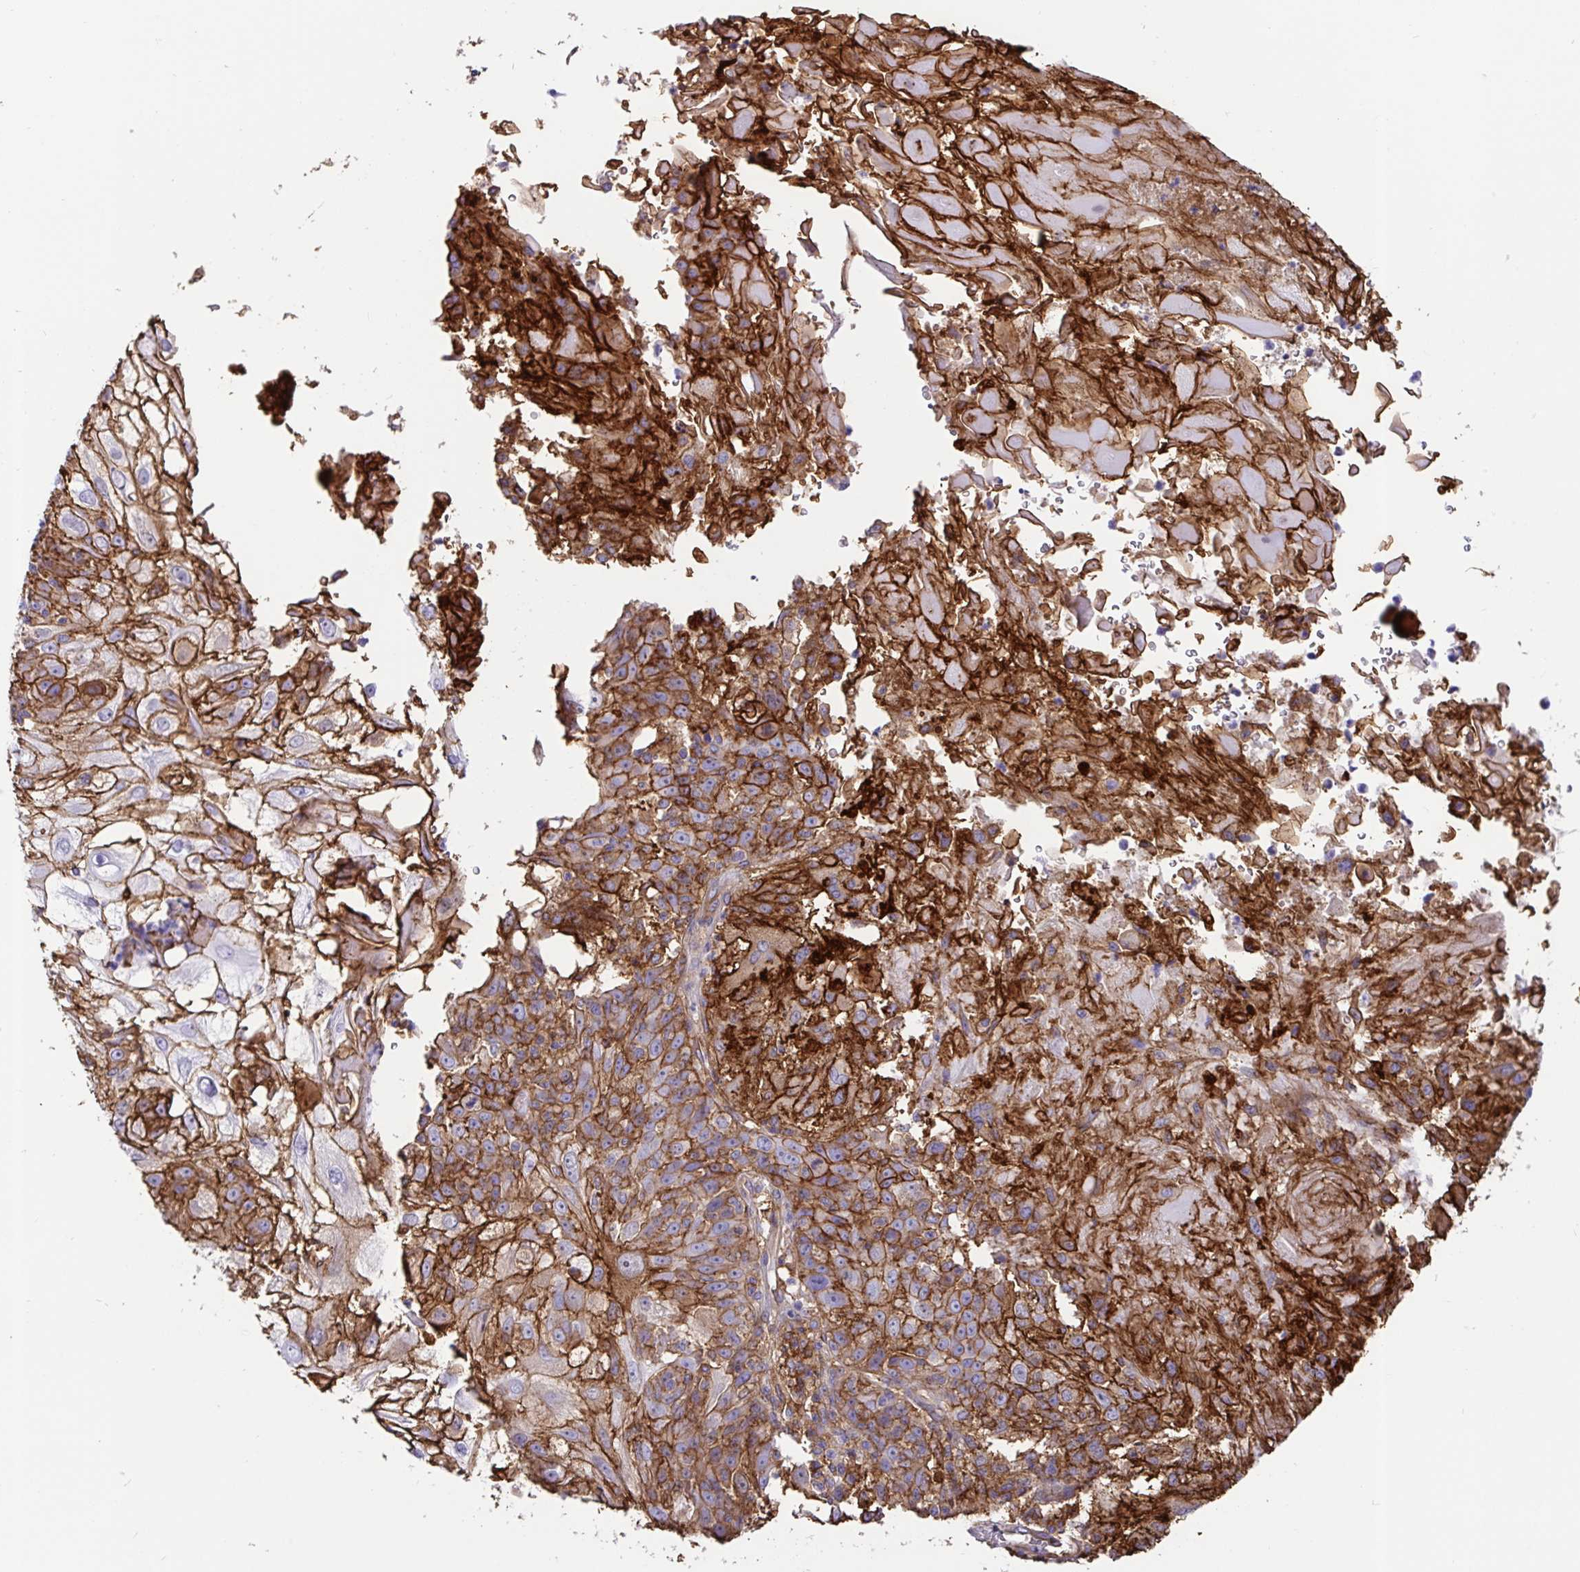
{"staining": {"intensity": "strong", "quantity": ">75%", "location": "cytoplasmic/membranous"}, "tissue": "skin cancer", "cell_type": "Tumor cells", "image_type": "cancer", "snomed": [{"axis": "morphology", "description": "Normal tissue, NOS"}, {"axis": "morphology", "description": "Squamous cell carcinoma, NOS"}, {"axis": "topography", "description": "Skin"}], "caption": "Immunohistochemical staining of human skin squamous cell carcinoma exhibits strong cytoplasmic/membranous protein expression in approximately >75% of tumor cells.", "gene": "ANXA2", "patient": {"sex": "female", "age": 83}}